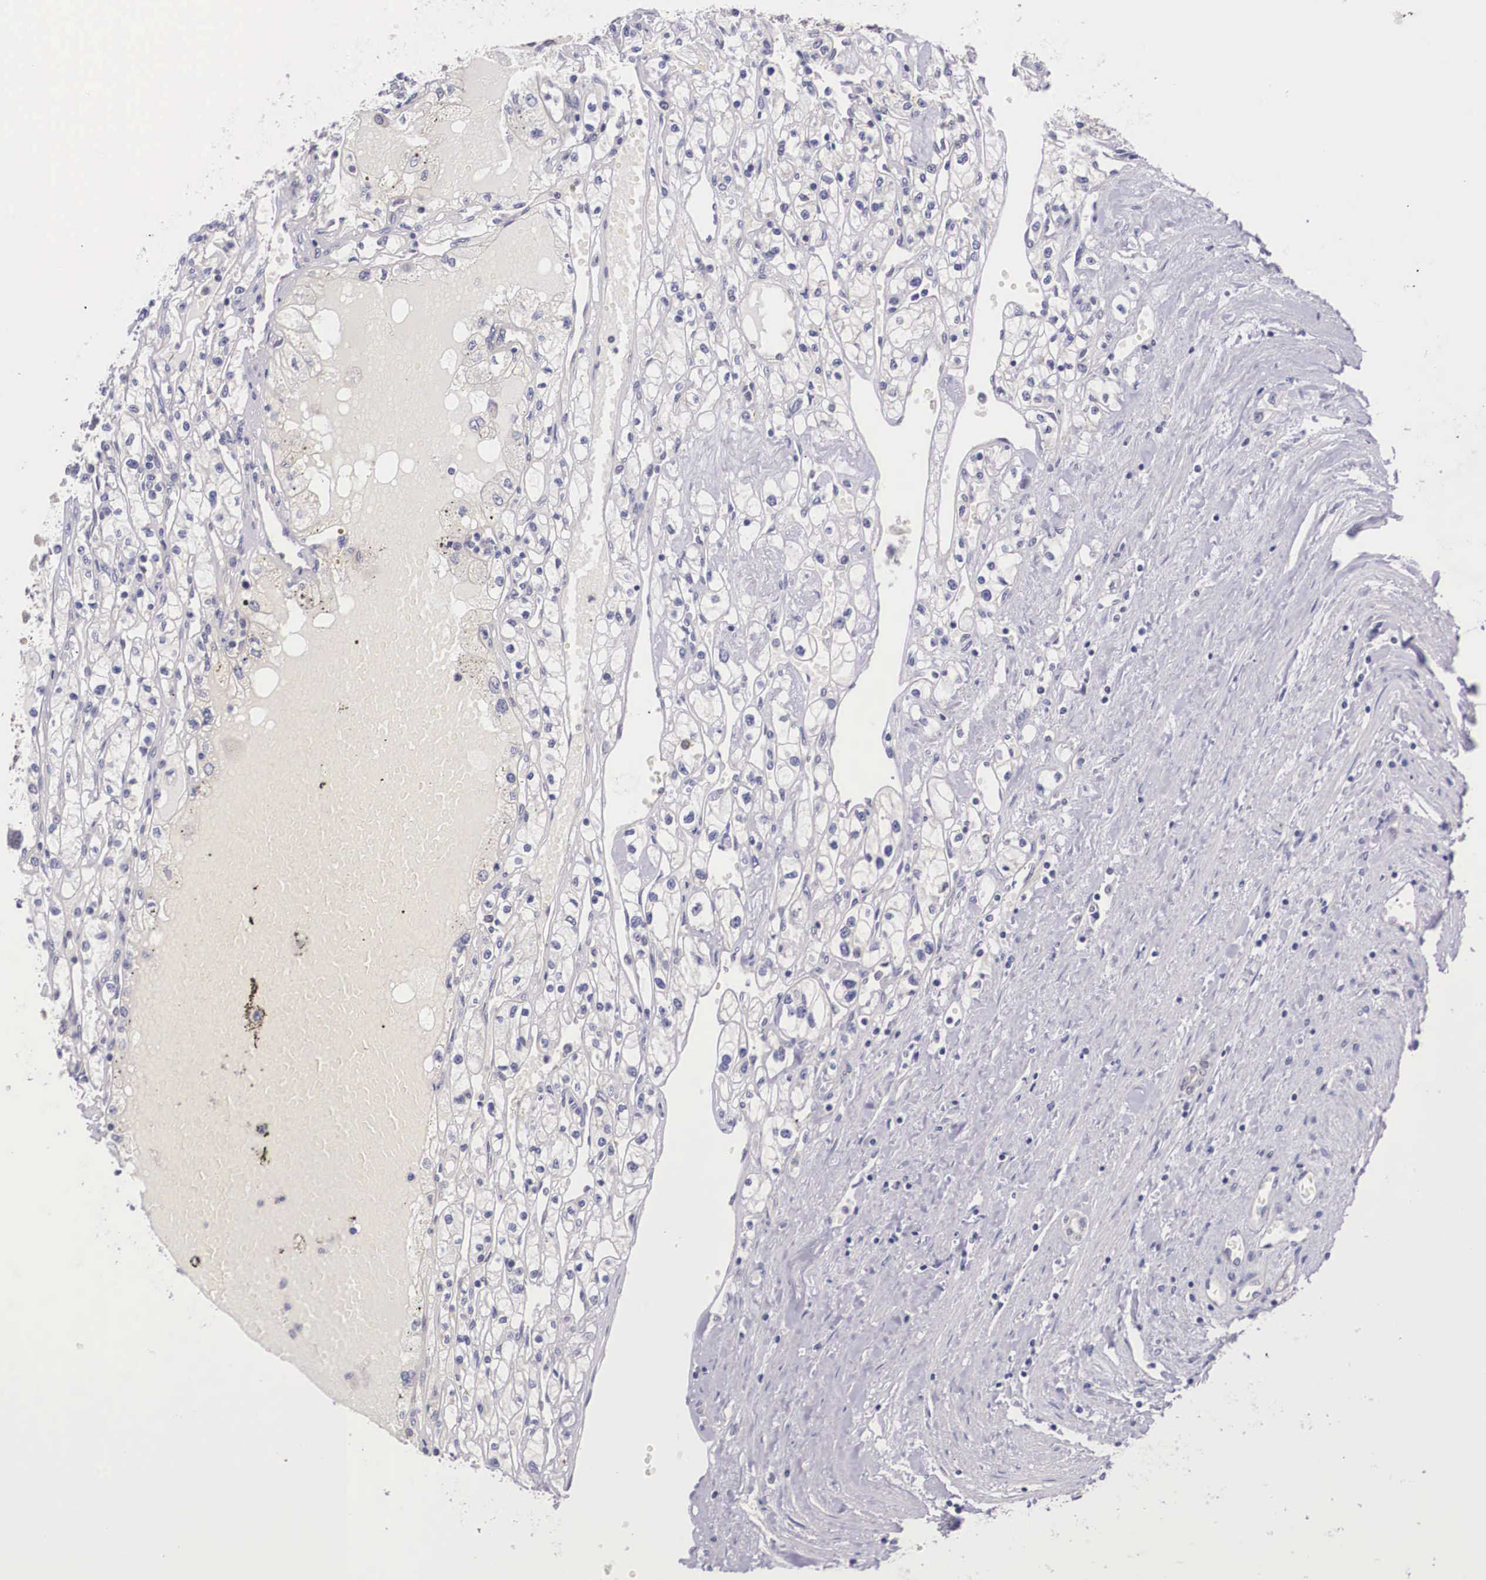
{"staining": {"intensity": "weak", "quantity": "<25%", "location": "cytoplasmic/membranous"}, "tissue": "renal cancer", "cell_type": "Tumor cells", "image_type": "cancer", "snomed": [{"axis": "morphology", "description": "Adenocarcinoma, NOS"}, {"axis": "topography", "description": "Kidney"}], "caption": "IHC micrograph of neoplastic tissue: human adenocarcinoma (renal) stained with DAB (3,3'-diaminobenzidine) reveals no significant protein expression in tumor cells.", "gene": "IGBP1", "patient": {"sex": "male", "age": 56}}